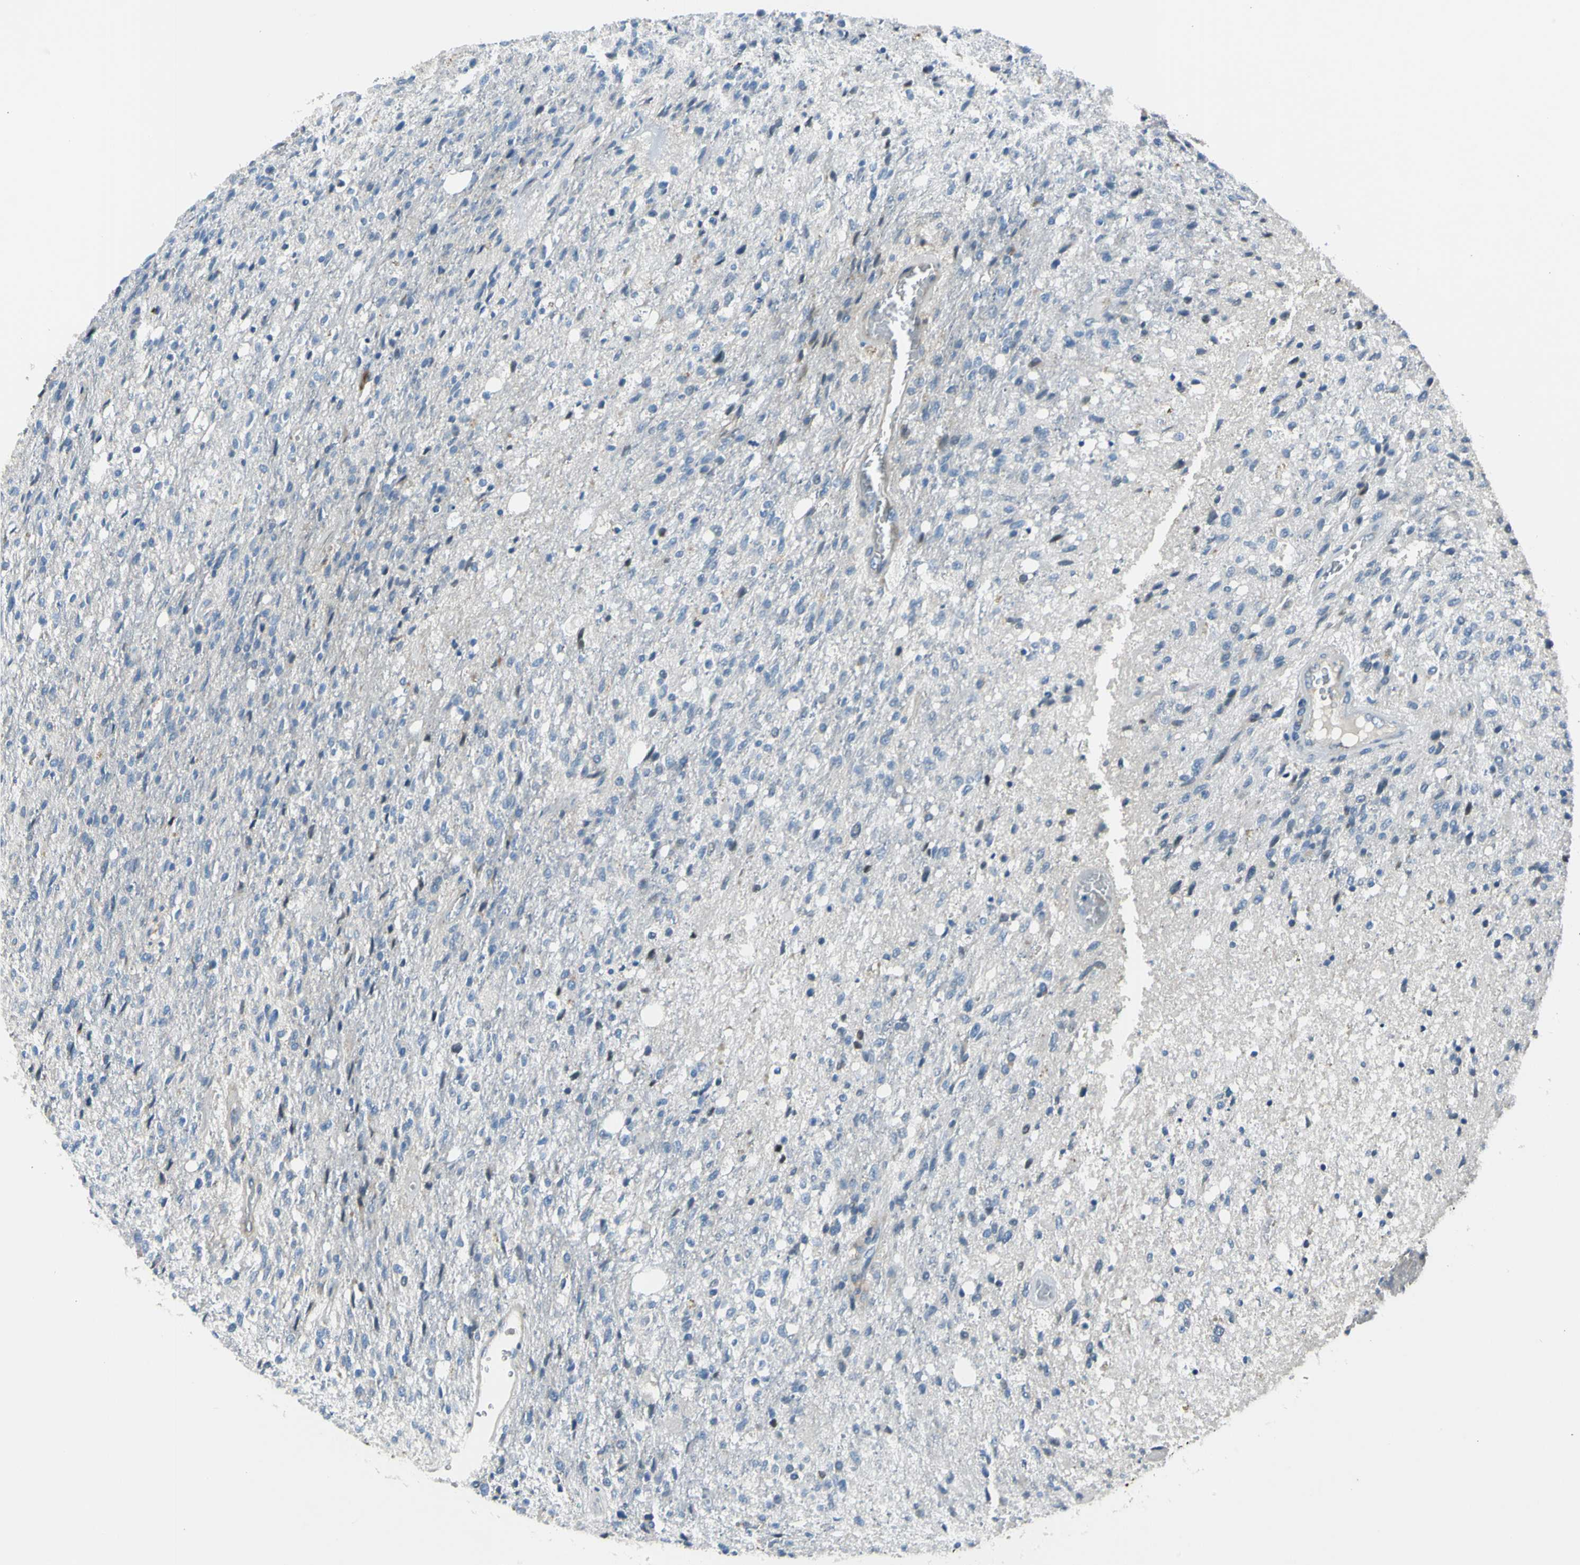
{"staining": {"intensity": "negative", "quantity": "none", "location": "none"}, "tissue": "glioma", "cell_type": "Tumor cells", "image_type": "cancer", "snomed": [{"axis": "morphology", "description": "Normal tissue, NOS"}, {"axis": "morphology", "description": "Glioma, malignant, High grade"}, {"axis": "topography", "description": "Cerebral cortex"}], "caption": "High power microscopy micrograph of an IHC image of high-grade glioma (malignant), revealing no significant positivity in tumor cells.", "gene": "NPHP3", "patient": {"sex": "male", "age": 77}}